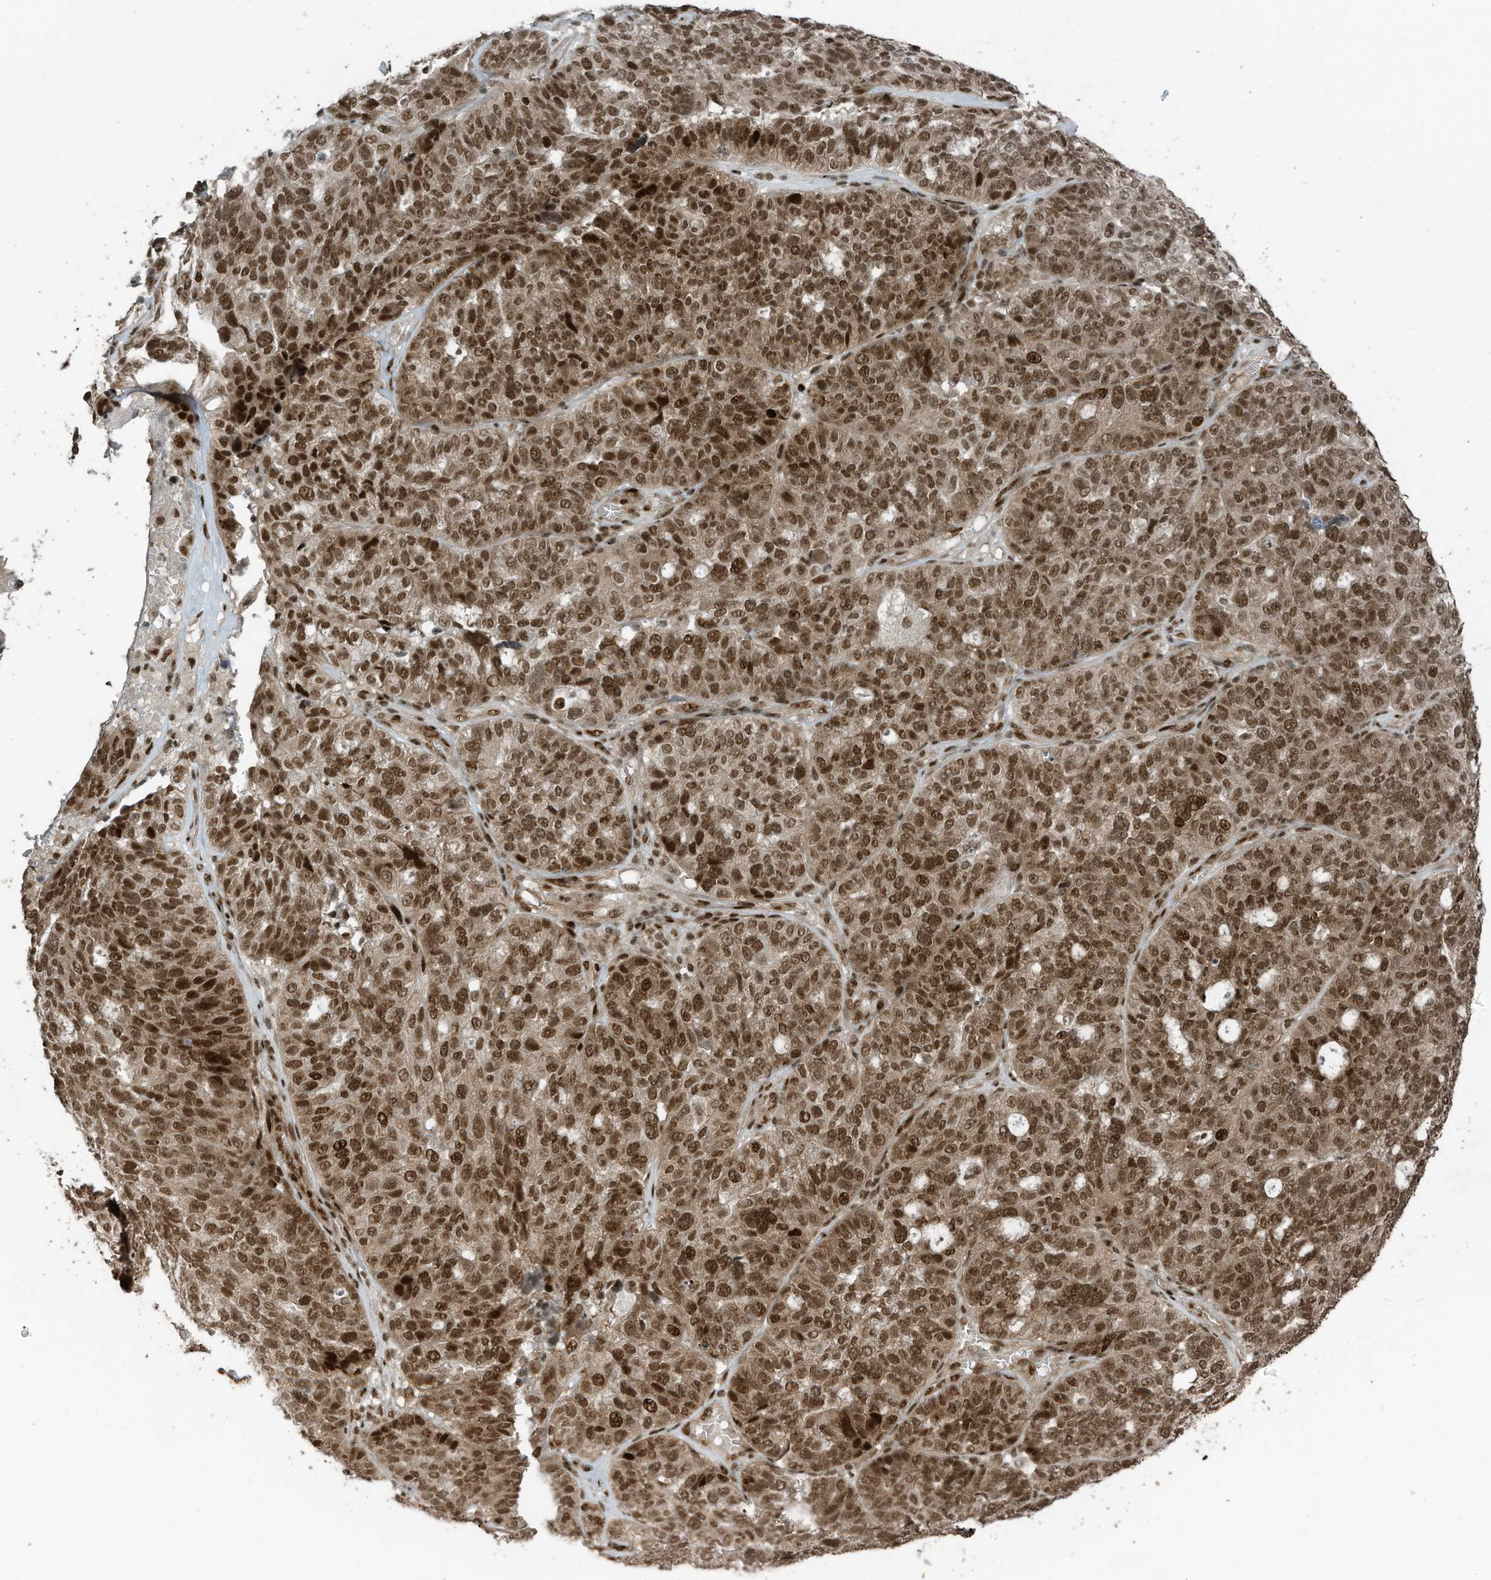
{"staining": {"intensity": "moderate", "quantity": ">75%", "location": "nuclear"}, "tissue": "ovarian cancer", "cell_type": "Tumor cells", "image_type": "cancer", "snomed": [{"axis": "morphology", "description": "Cystadenocarcinoma, serous, NOS"}, {"axis": "topography", "description": "Ovary"}], "caption": "Tumor cells show medium levels of moderate nuclear staining in about >75% of cells in ovarian cancer. (Brightfield microscopy of DAB IHC at high magnification).", "gene": "PCNP", "patient": {"sex": "female", "age": 59}}